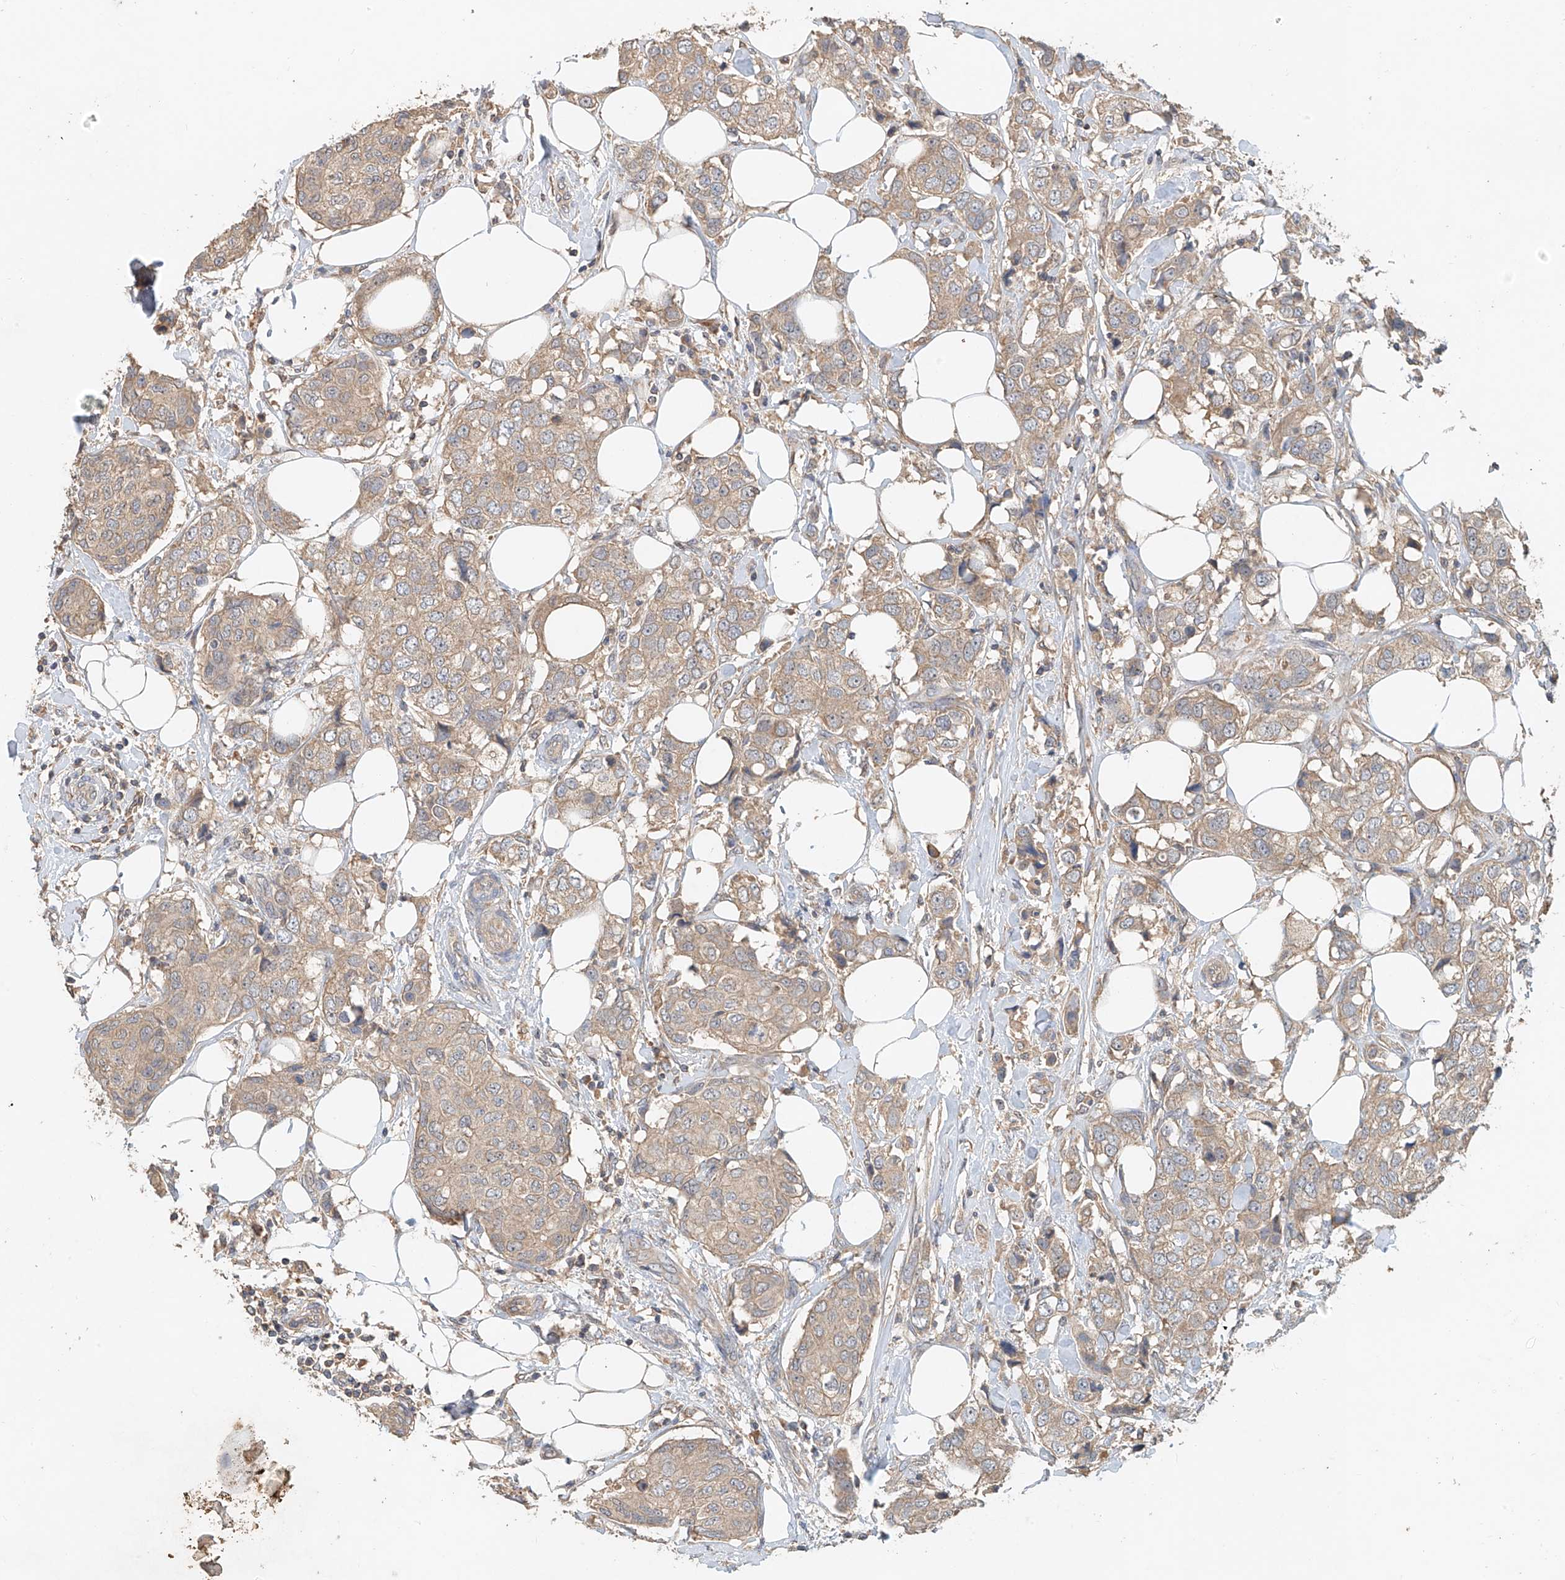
{"staining": {"intensity": "weak", "quantity": ">75%", "location": "cytoplasmic/membranous"}, "tissue": "breast cancer", "cell_type": "Tumor cells", "image_type": "cancer", "snomed": [{"axis": "morphology", "description": "Duct carcinoma"}, {"axis": "topography", "description": "Breast"}], "caption": "Protein staining of breast cancer tissue displays weak cytoplasmic/membranous staining in approximately >75% of tumor cells. The staining is performed using DAB brown chromogen to label protein expression. The nuclei are counter-stained blue using hematoxylin.", "gene": "GNB1L", "patient": {"sex": "female", "age": 80}}